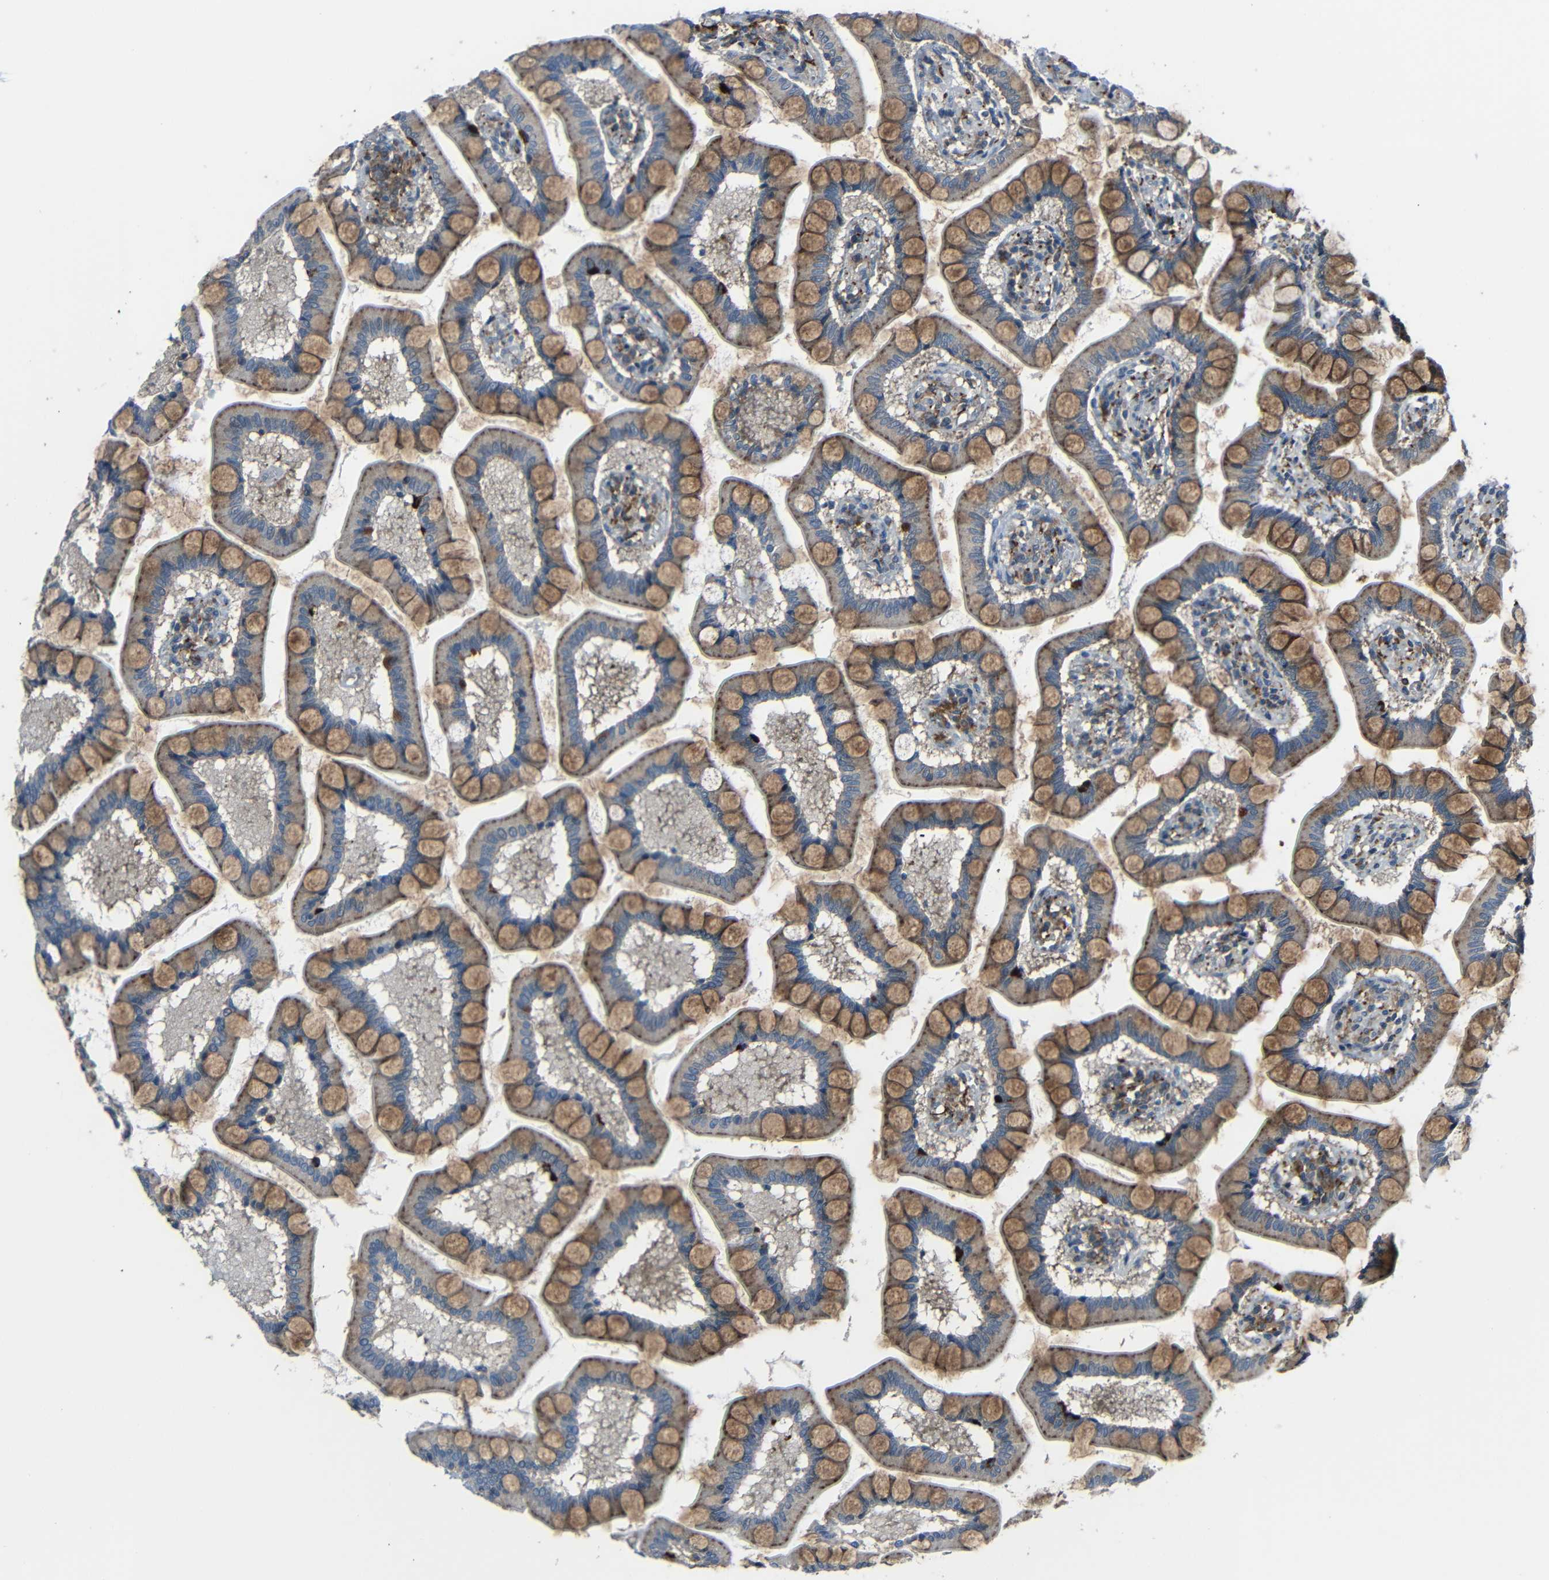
{"staining": {"intensity": "moderate", "quantity": ">75%", "location": "cytoplasmic/membranous"}, "tissue": "small intestine", "cell_type": "Glandular cells", "image_type": "normal", "snomed": [{"axis": "morphology", "description": "Normal tissue, NOS"}, {"axis": "topography", "description": "Small intestine"}], "caption": "Brown immunohistochemical staining in benign human small intestine reveals moderate cytoplasmic/membranous positivity in about >75% of glandular cells.", "gene": "DNAJC5", "patient": {"sex": "male", "age": 41}}